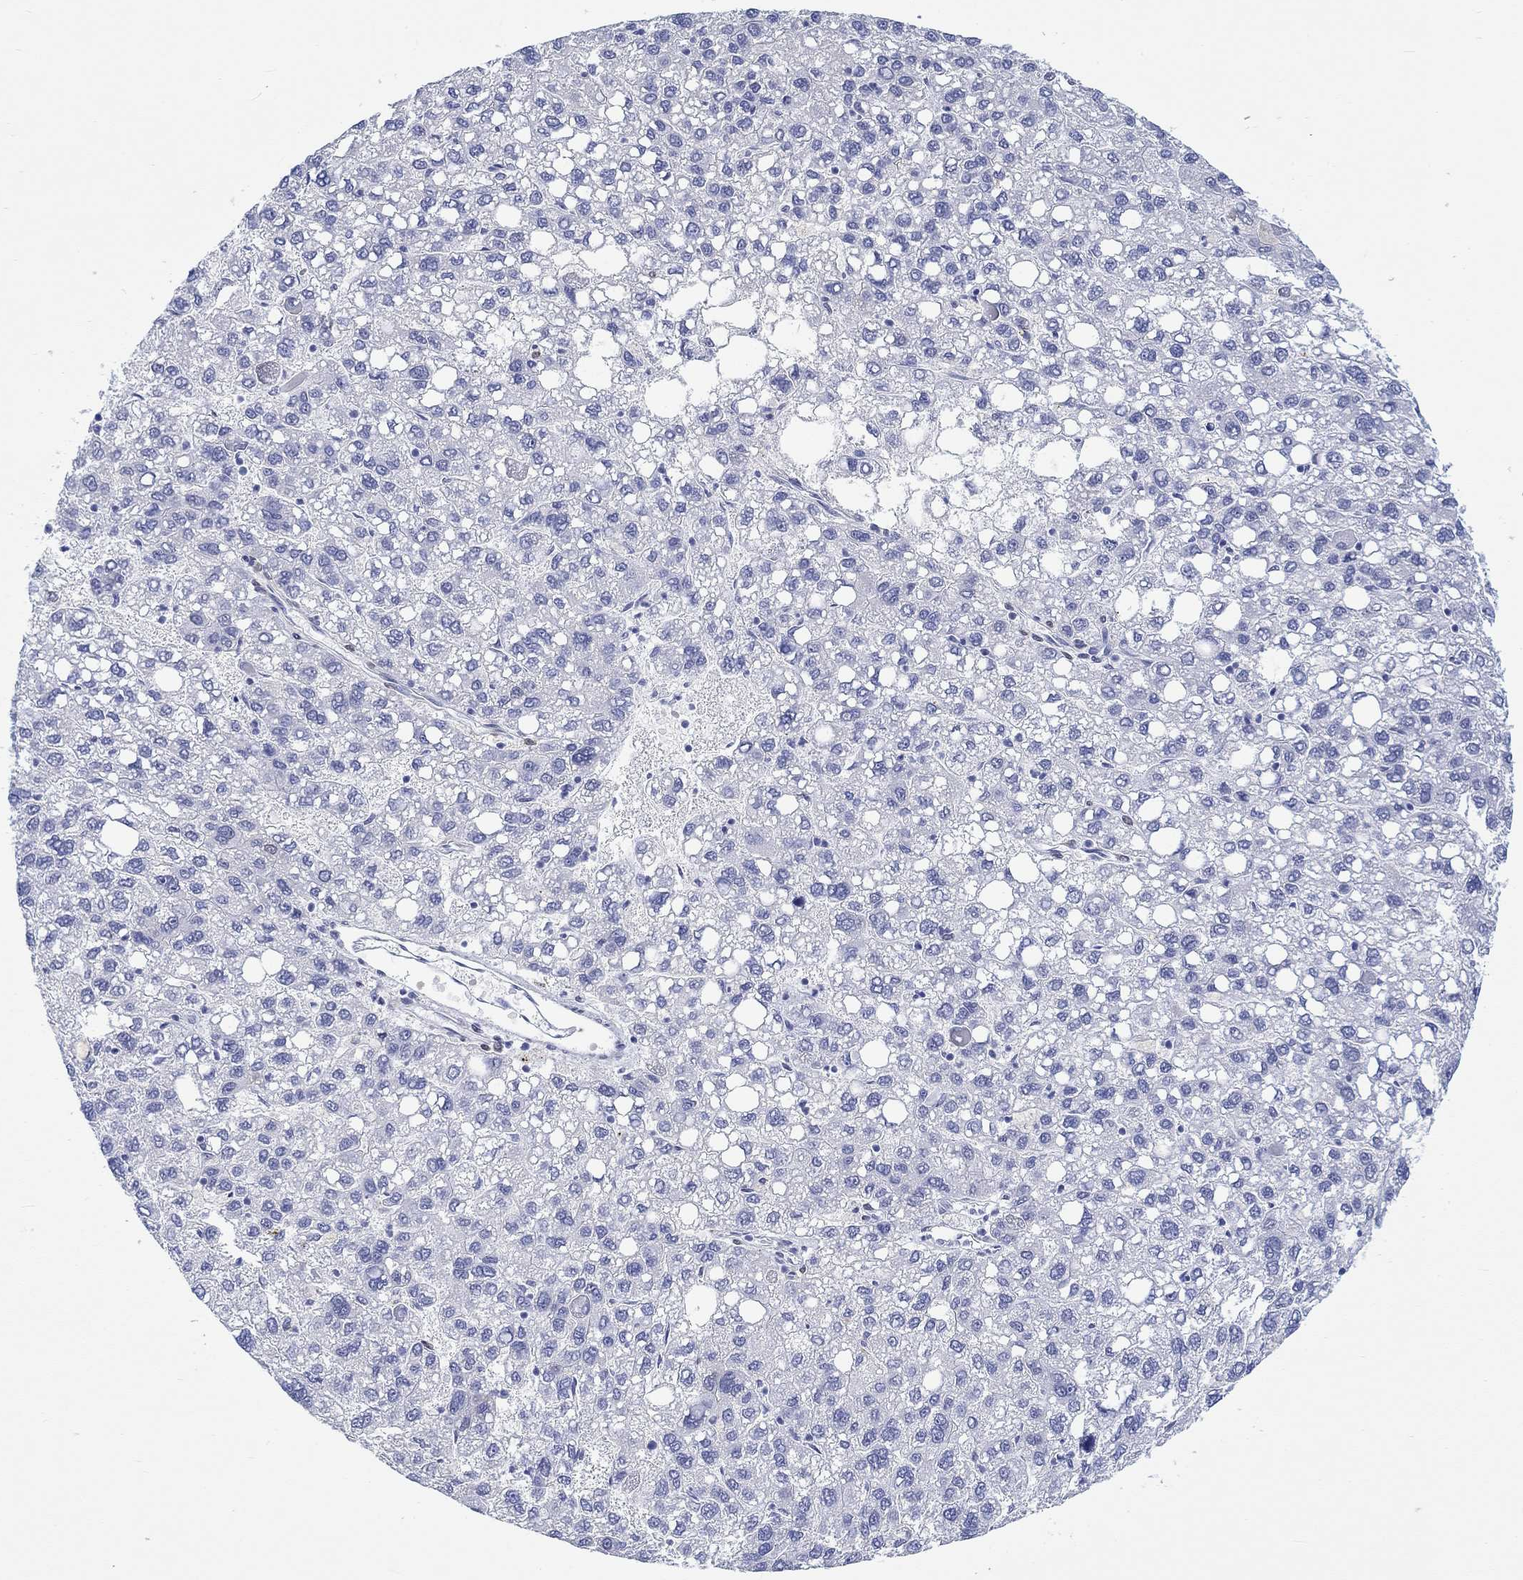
{"staining": {"intensity": "negative", "quantity": "none", "location": "none"}, "tissue": "liver cancer", "cell_type": "Tumor cells", "image_type": "cancer", "snomed": [{"axis": "morphology", "description": "Carcinoma, Hepatocellular, NOS"}, {"axis": "topography", "description": "Liver"}], "caption": "IHC of human liver cancer reveals no expression in tumor cells. The staining is performed using DAB (3,3'-diaminobenzidine) brown chromogen with nuclei counter-stained in using hematoxylin.", "gene": "MSI1", "patient": {"sex": "female", "age": 82}}